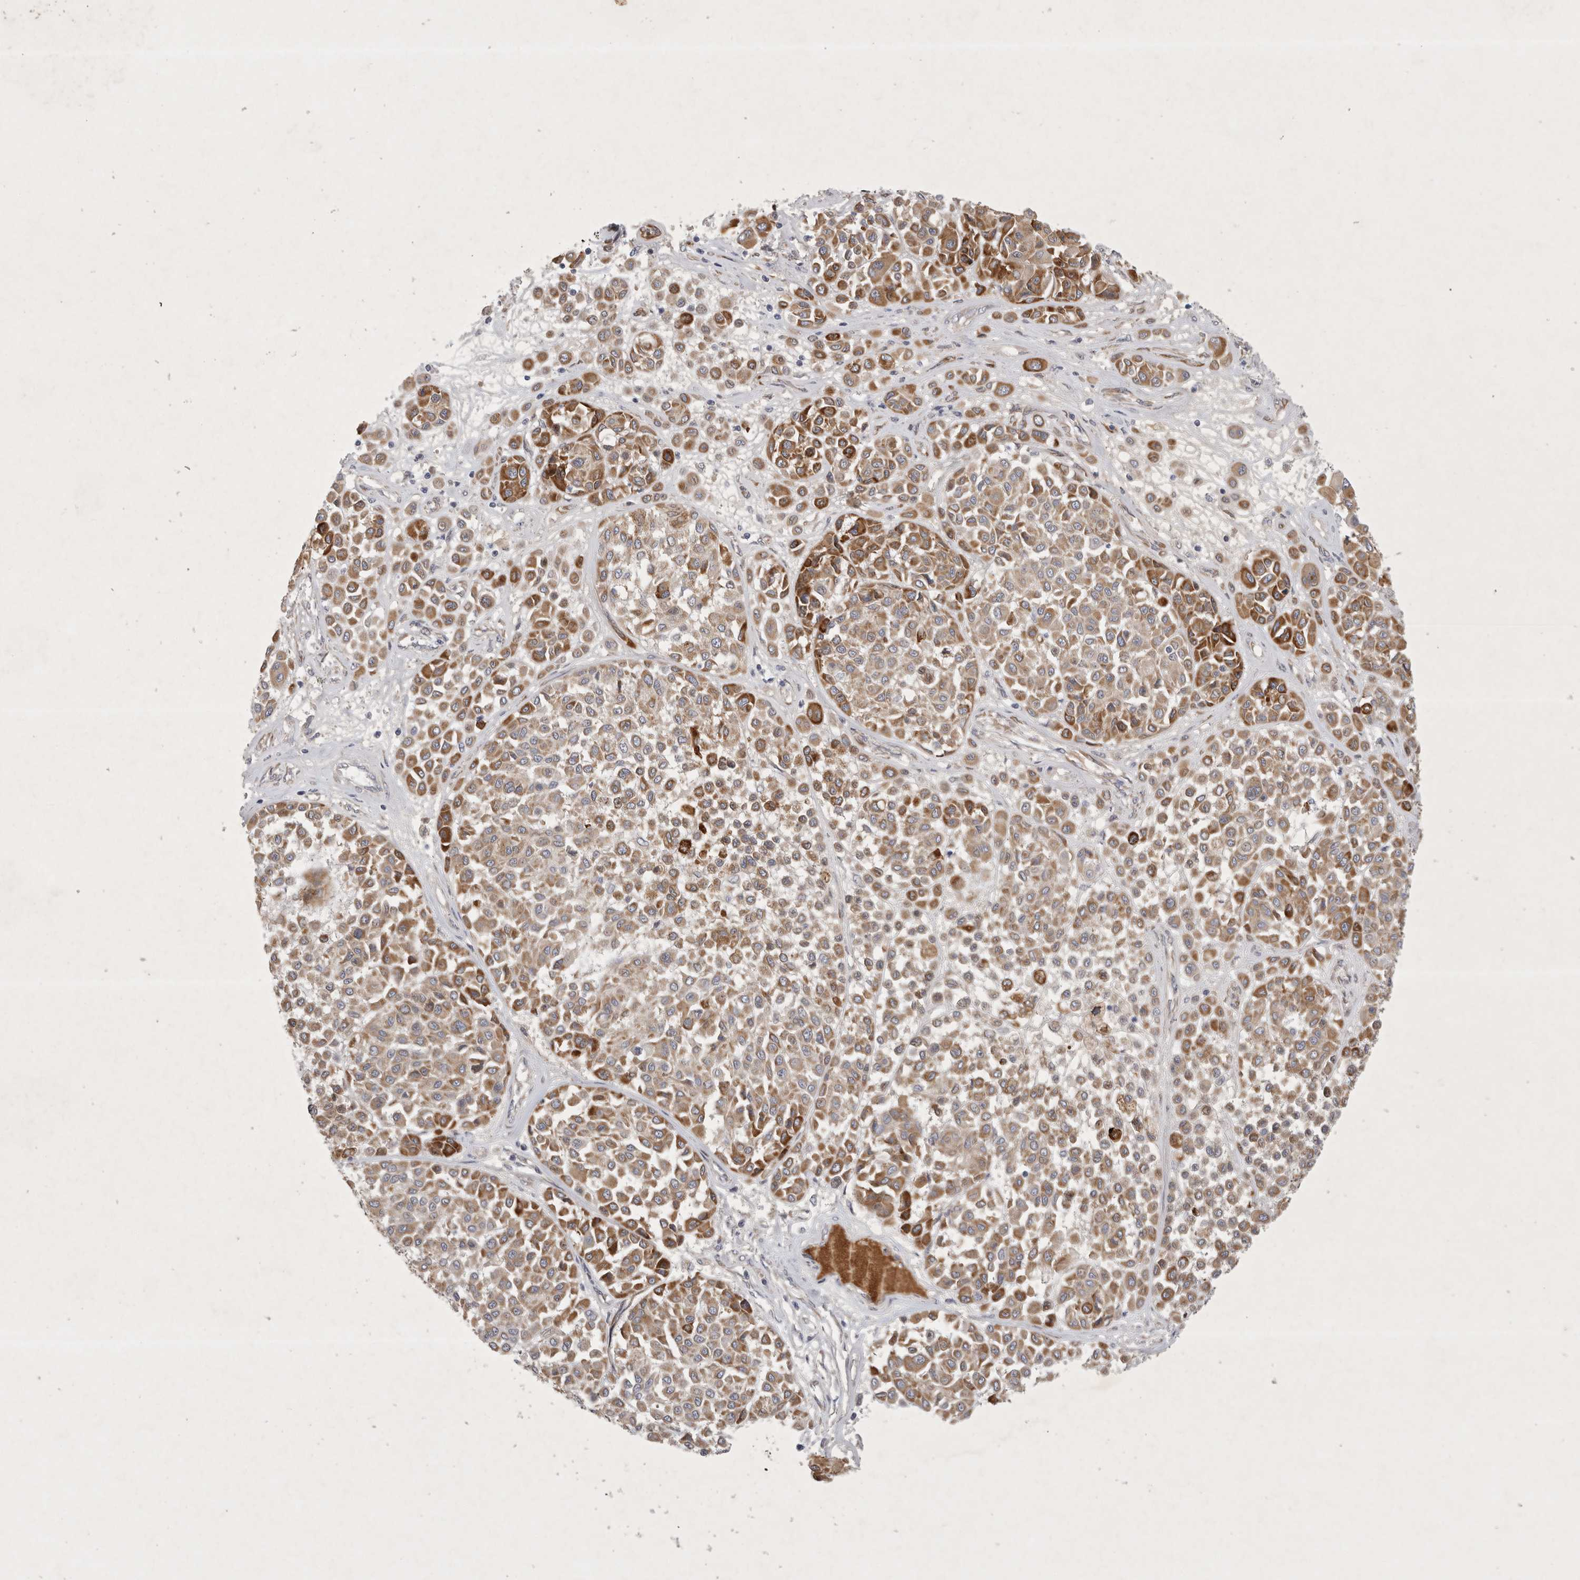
{"staining": {"intensity": "moderate", "quantity": ">75%", "location": "cytoplasmic/membranous"}, "tissue": "melanoma", "cell_type": "Tumor cells", "image_type": "cancer", "snomed": [{"axis": "morphology", "description": "Malignant melanoma, Metastatic site"}, {"axis": "topography", "description": "Soft tissue"}], "caption": "Melanoma was stained to show a protein in brown. There is medium levels of moderate cytoplasmic/membranous positivity in about >75% of tumor cells.", "gene": "BZW2", "patient": {"sex": "male", "age": 41}}